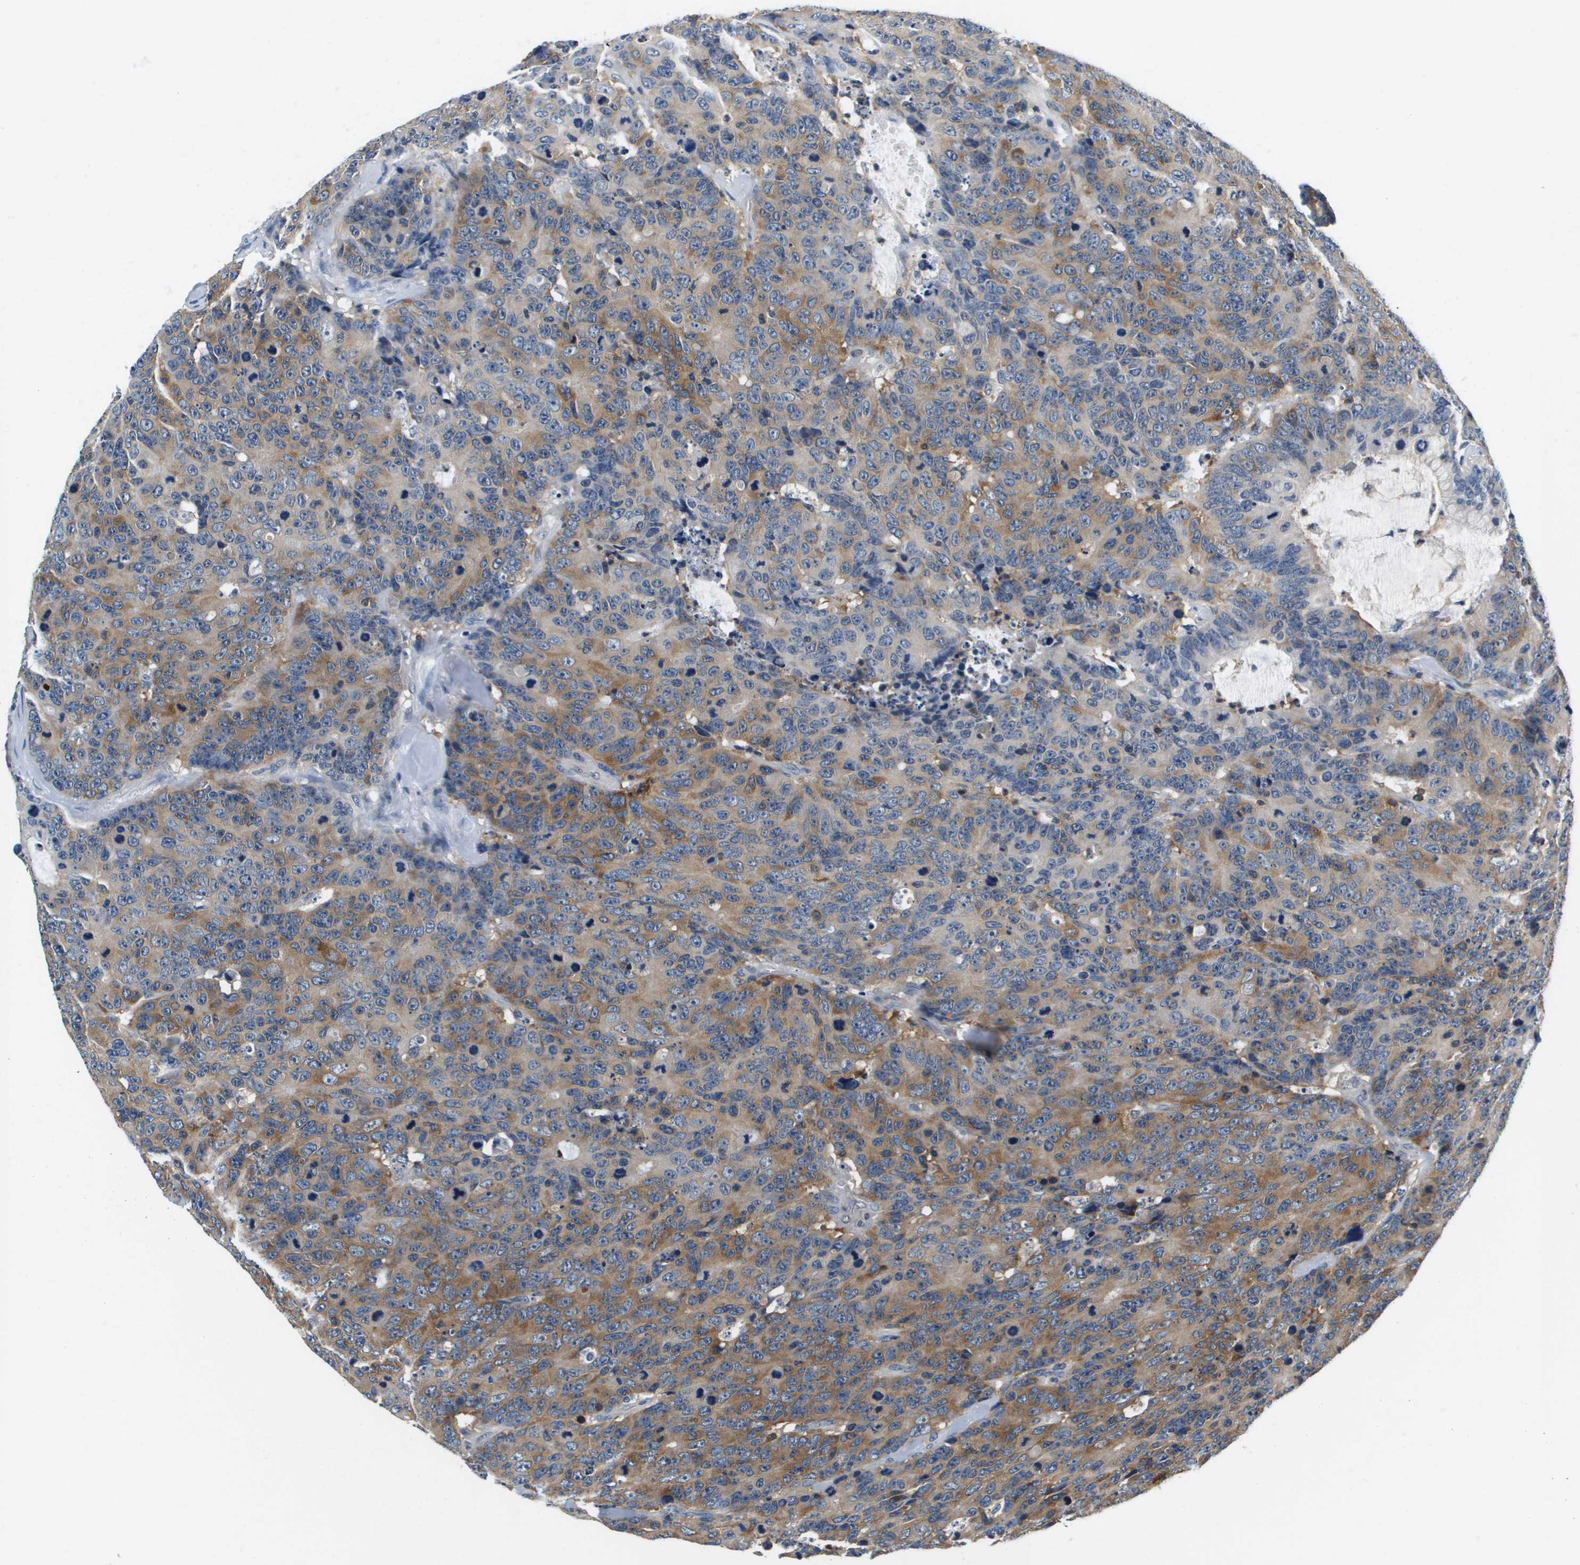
{"staining": {"intensity": "moderate", "quantity": "25%-75%", "location": "cytoplasmic/membranous"}, "tissue": "colorectal cancer", "cell_type": "Tumor cells", "image_type": "cancer", "snomed": [{"axis": "morphology", "description": "Adenocarcinoma, NOS"}, {"axis": "topography", "description": "Colon"}], "caption": "Colorectal adenocarcinoma stained with IHC shows moderate cytoplasmic/membranous staining in about 25%-75% of tumor cells. The protein of interest is stained brown, and the nuclei are stained in blue (DAB IHC with brightfield microscopy, high magnification).", "gene": "KCNQ5", "patient": {"sex": "female", "age": 86}}